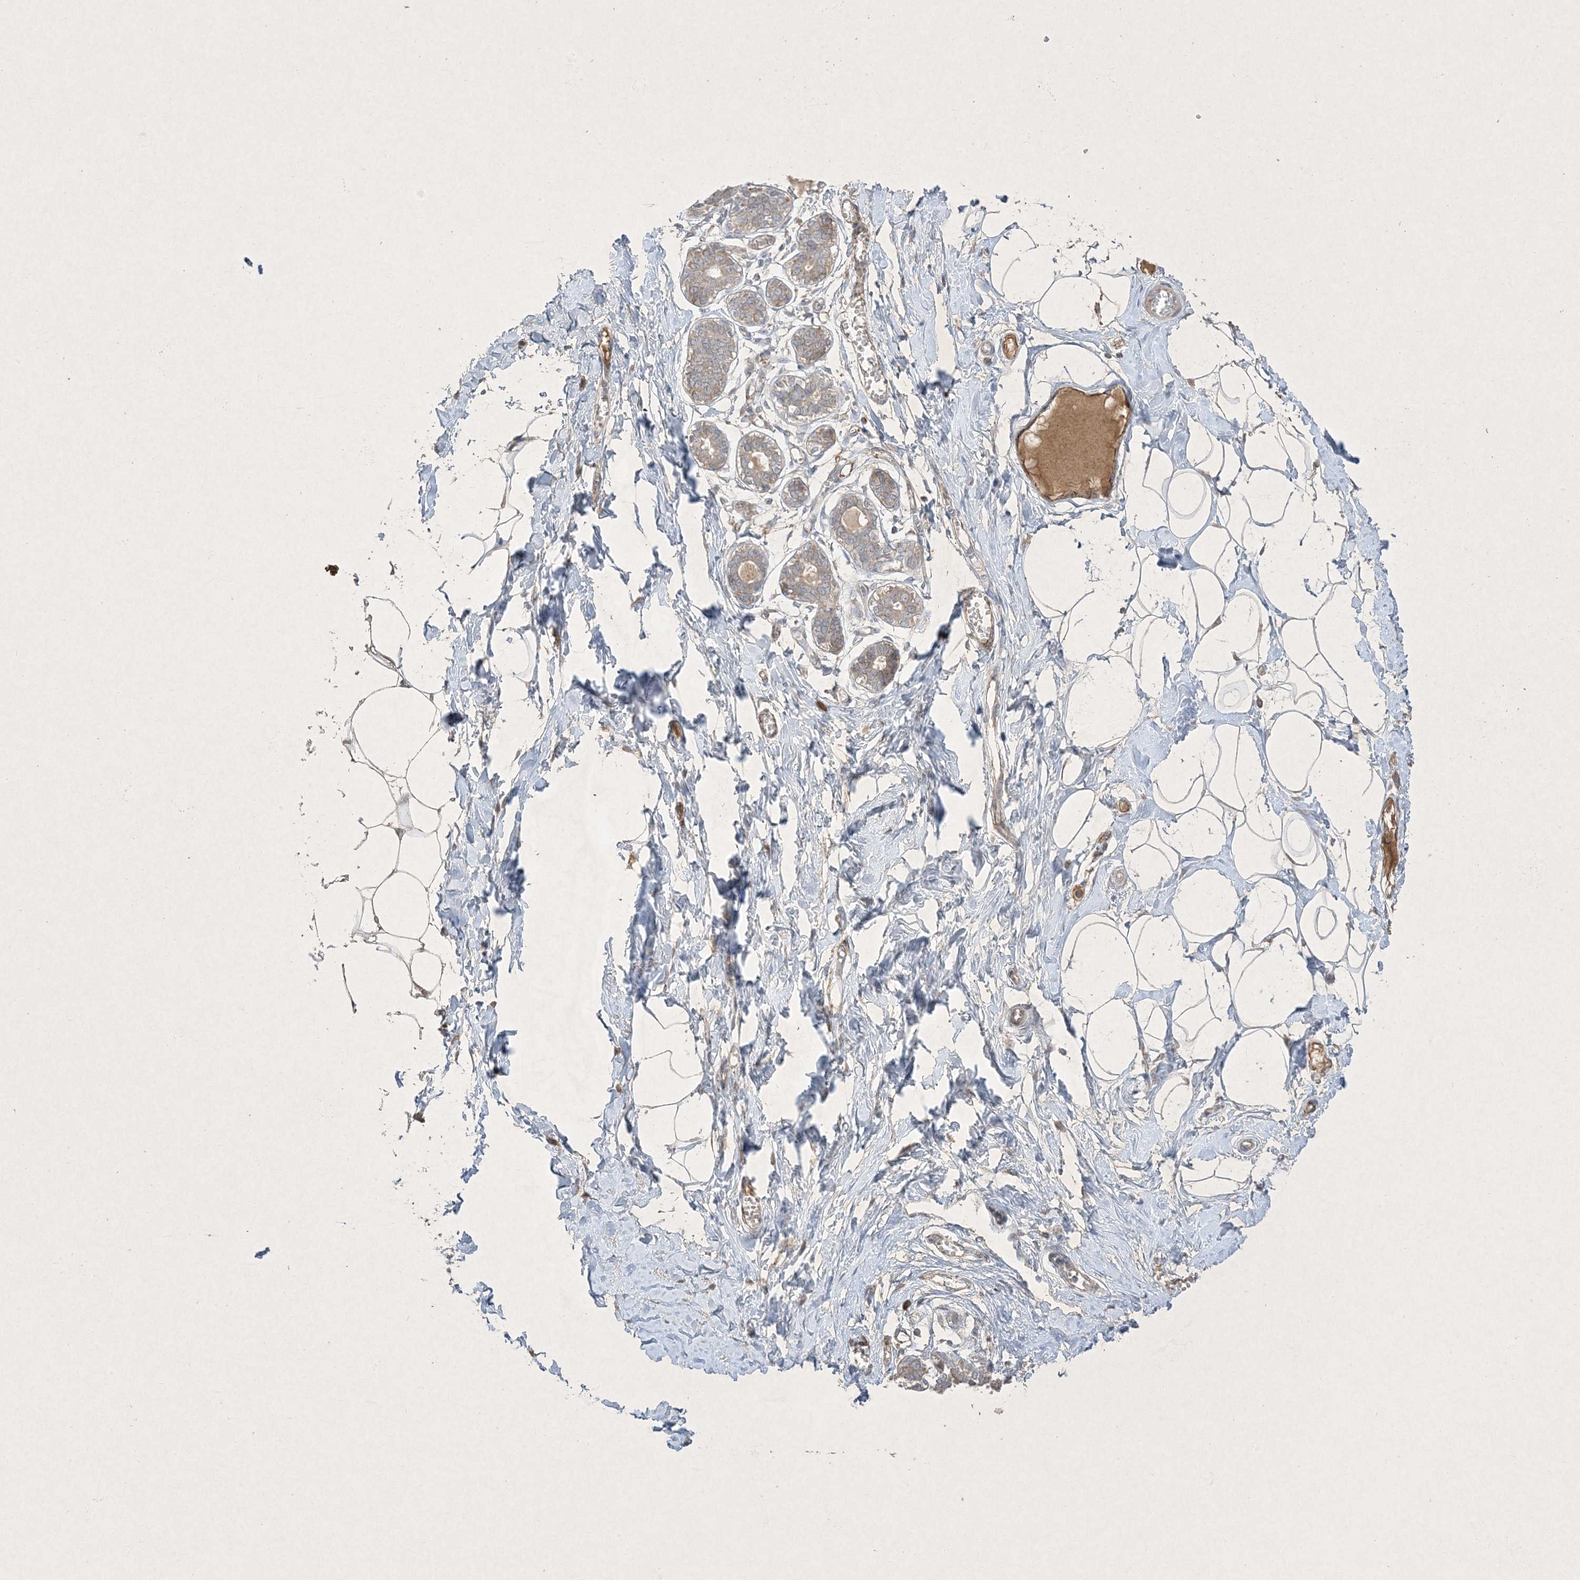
{"staining": {"intensity": "negative", "quantity": "none", "location": "none"}, "tissue": "breast", "cell_type": "Adipocytes", "image_type": "normal", "snomed": [{"axis": "morphology", "description": "Normal tissue, NOS"}, {"axis": "topography", "description": "Breast"}], "caption": "High power microscopy image of an immunohistochemistry histopathology image of unremarkable breast, revealing no significant positivity in adipocytes.", "gene": "PRSS36", "patient": {"sex": "female", "age": 27}}